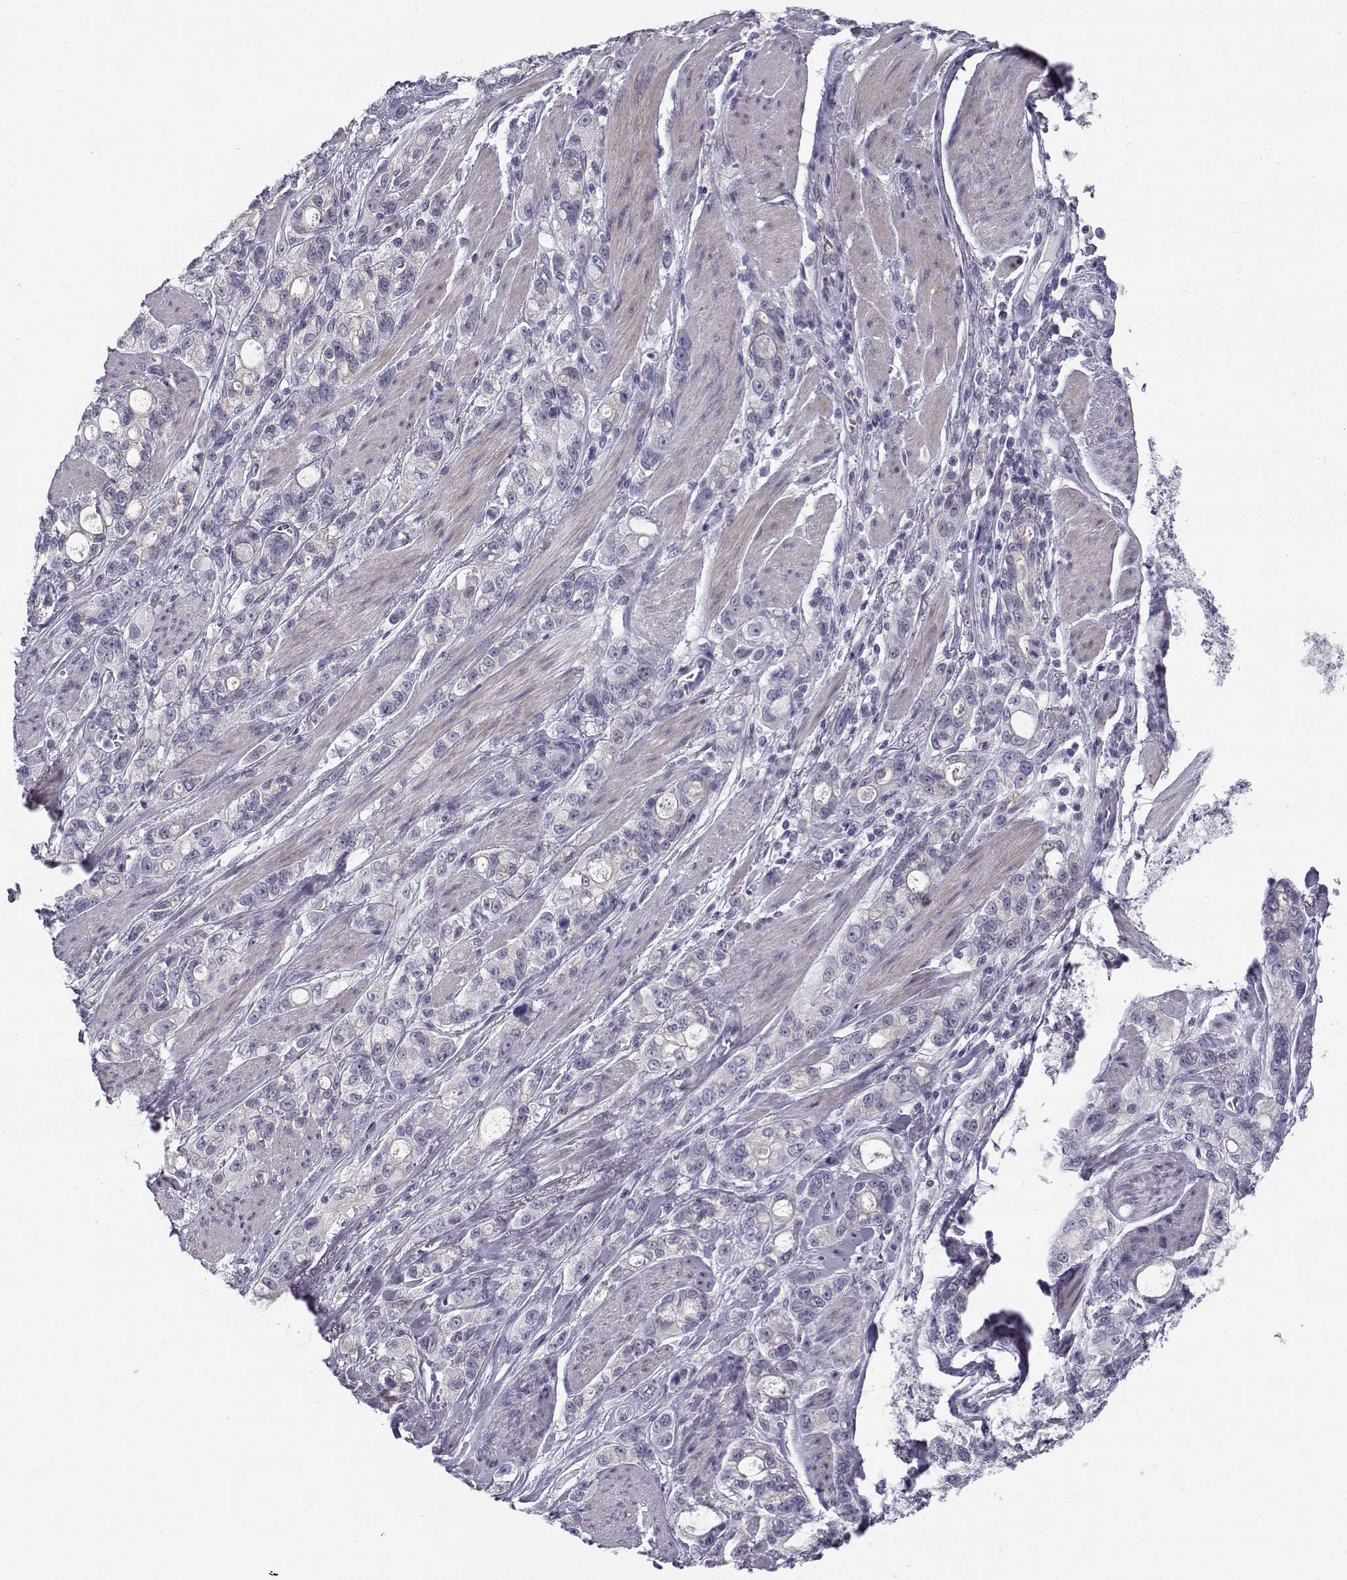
{"staining": {"intensity": "negative", "quantity": "none", "location": "none"}, "tissue": "stomach cancer", "cell_type": "Tumor cells", "image_type": "cancer", "snomed": [{"axis": "morphology", "description": "Adenocarcinoma, NOS"}, {"axis": "topography", "description": "Stomach"}], "caption": "Tumor cells are negative for brown protein staining in adenocarcinoma (stomach).", "gene": "CREB3L3", "patient": {"sex": "male", "age": 63}}